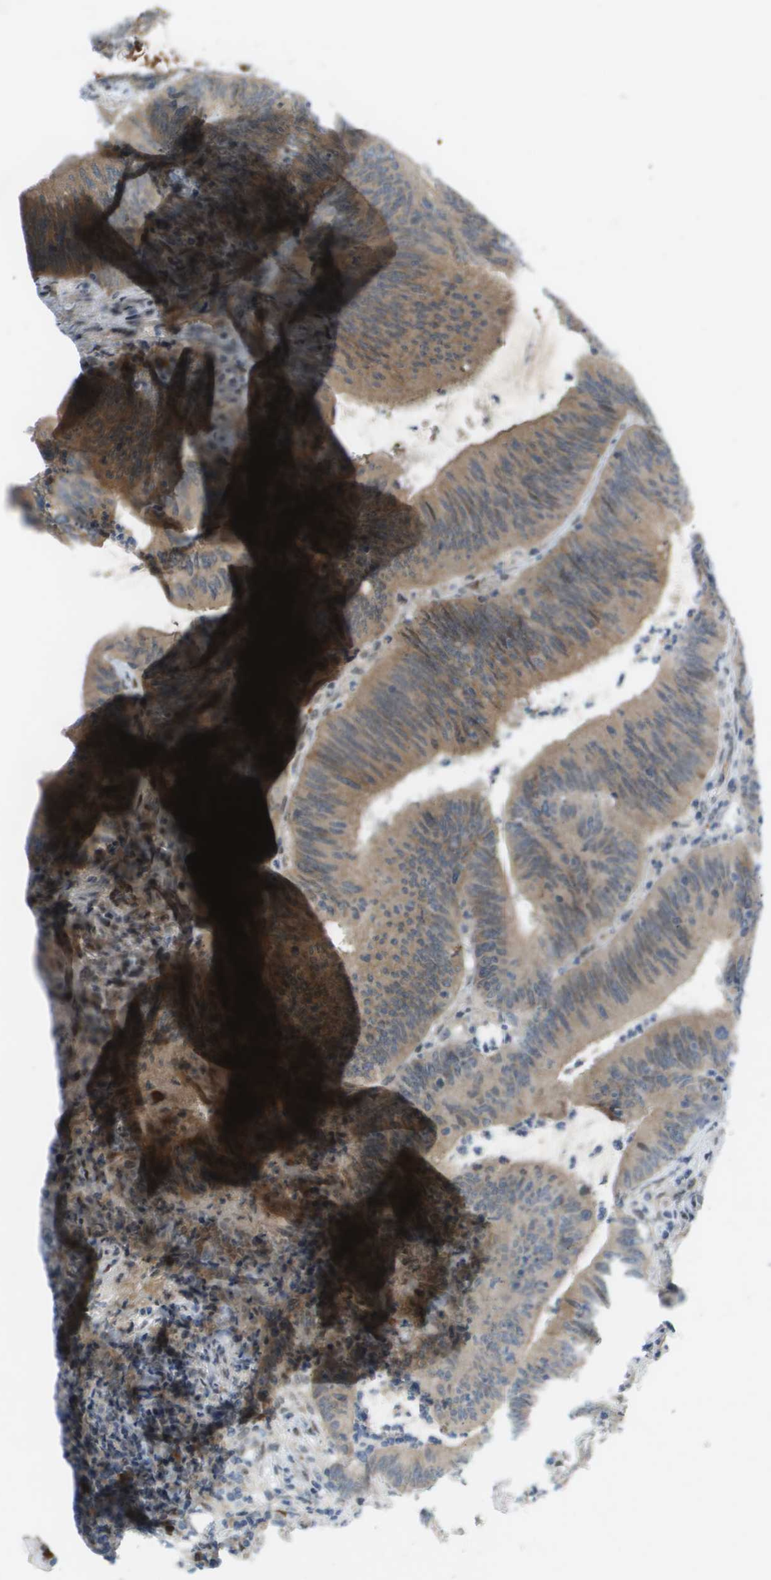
{"staining": {"intensity": "moderate", "quantity": ">75%", "location": "cytoplasmic/membranous"}, "tissue": "colorectal cancer", "cell_type": "Tumor cells", "image_type": "cancer", "snomed": [{"axis": "morphology", "description": "Normal tissue, NOS"}, {"axis": "morphology", "description": "Adenocarcinoma, NOS"}, {"axis": "topography", "description": "Rectum"}], "caption": "Brown immunohistochemical staining in human colorectal cancer shows moderate cytoplasmic/membranous expression in about >75% of tumor cells.", "gene": "CACNB4", "patient": {"sex": "female", "age": 66}}